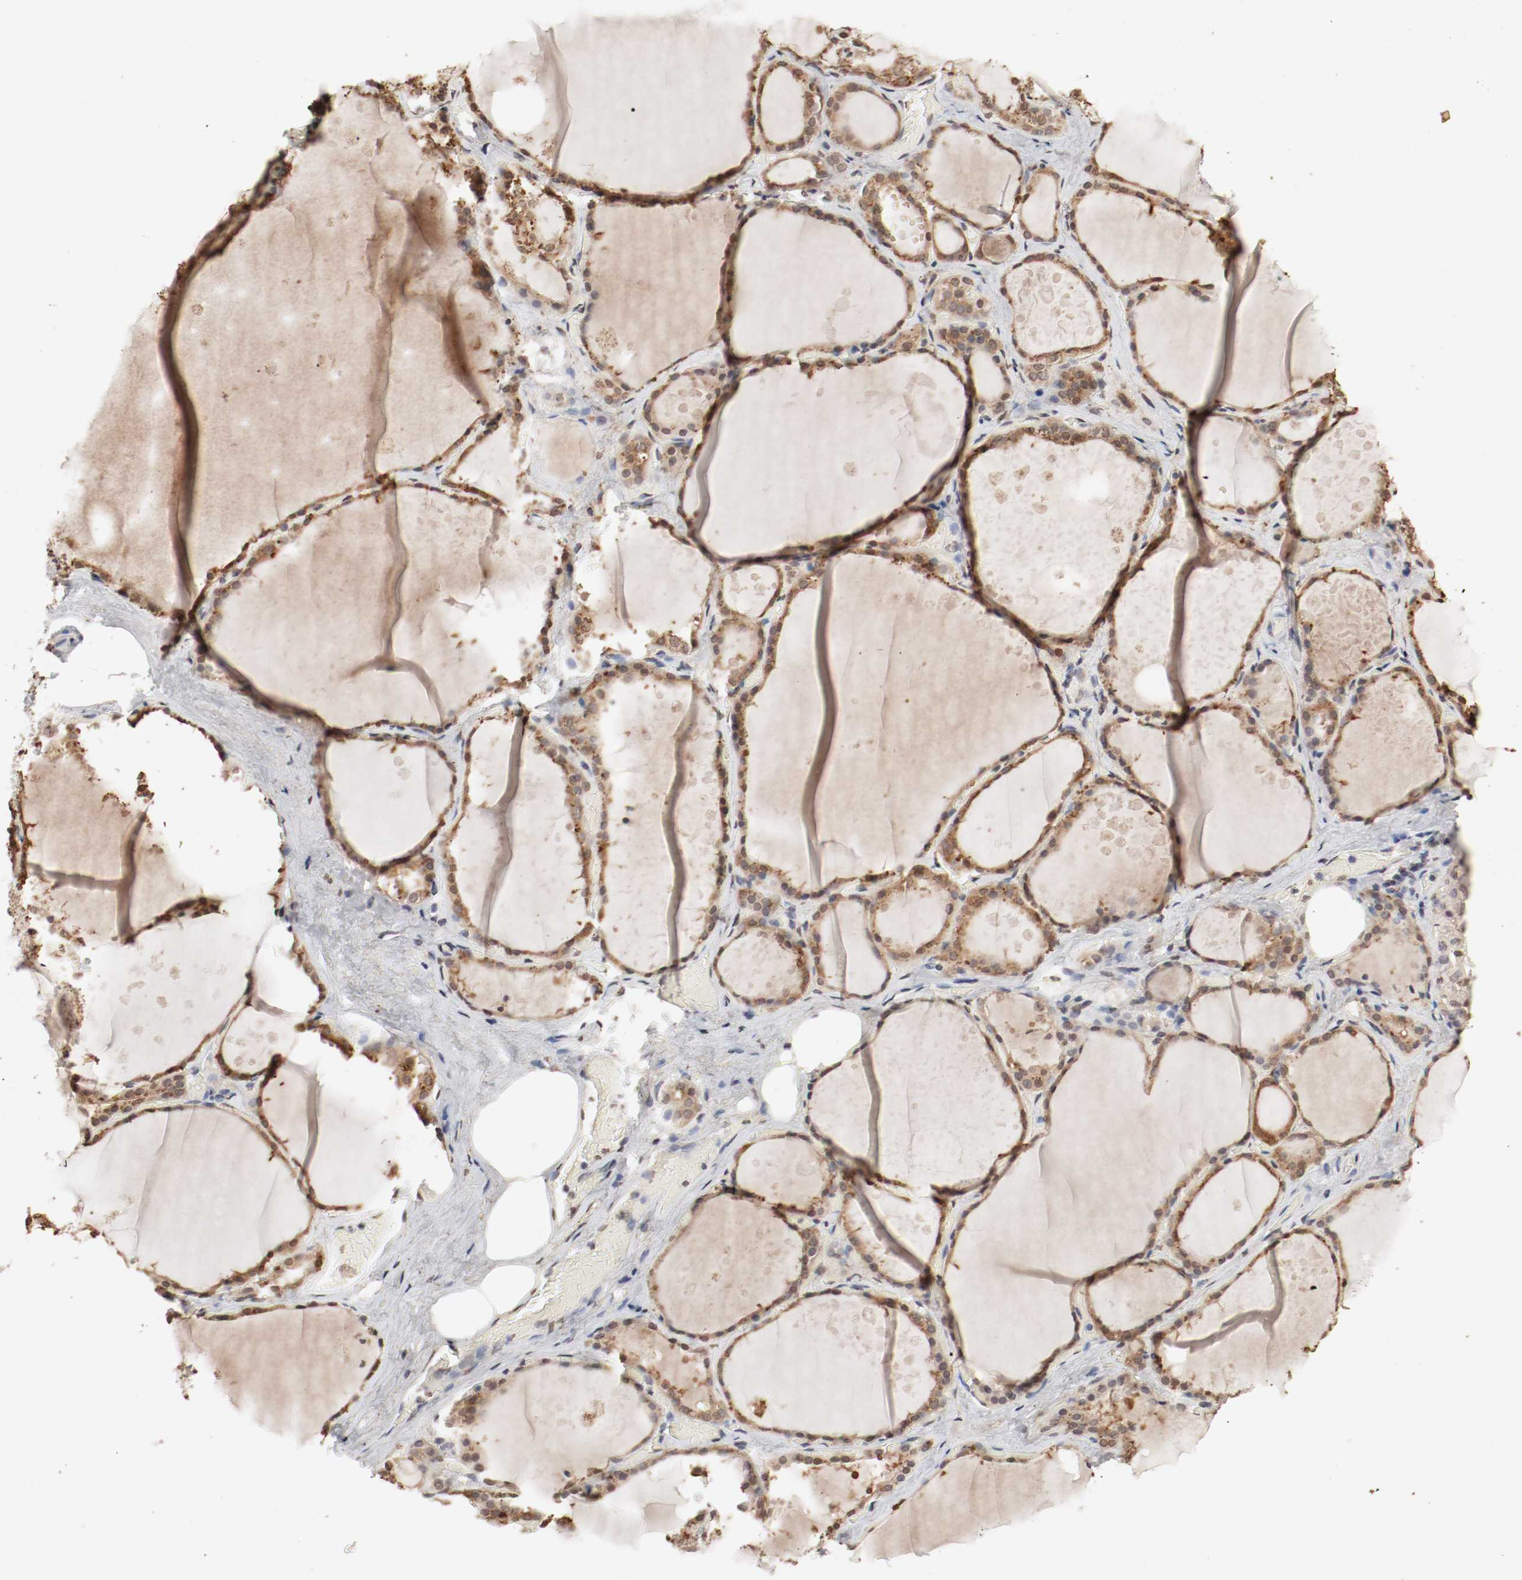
{"staining": {"intensity": "moderate", "quantity": ">75%", "location": "cytoplasmic/membranous,nuclear"}, "tissue": "thyroid gland", "cell_type": "Glandular cells", "image_type": "normal", "snomed": [{"axis": "morphology", "description": "Normal tissue, NOS"}, {"axis": "topography", "description": "Thyroid gland"}], "caption": "Thyroid gland stained with a protein marker demonstrates moderate staining in glandular cells.", "gene": "WASL", "patient": {"sex": "male", "age": 61}}